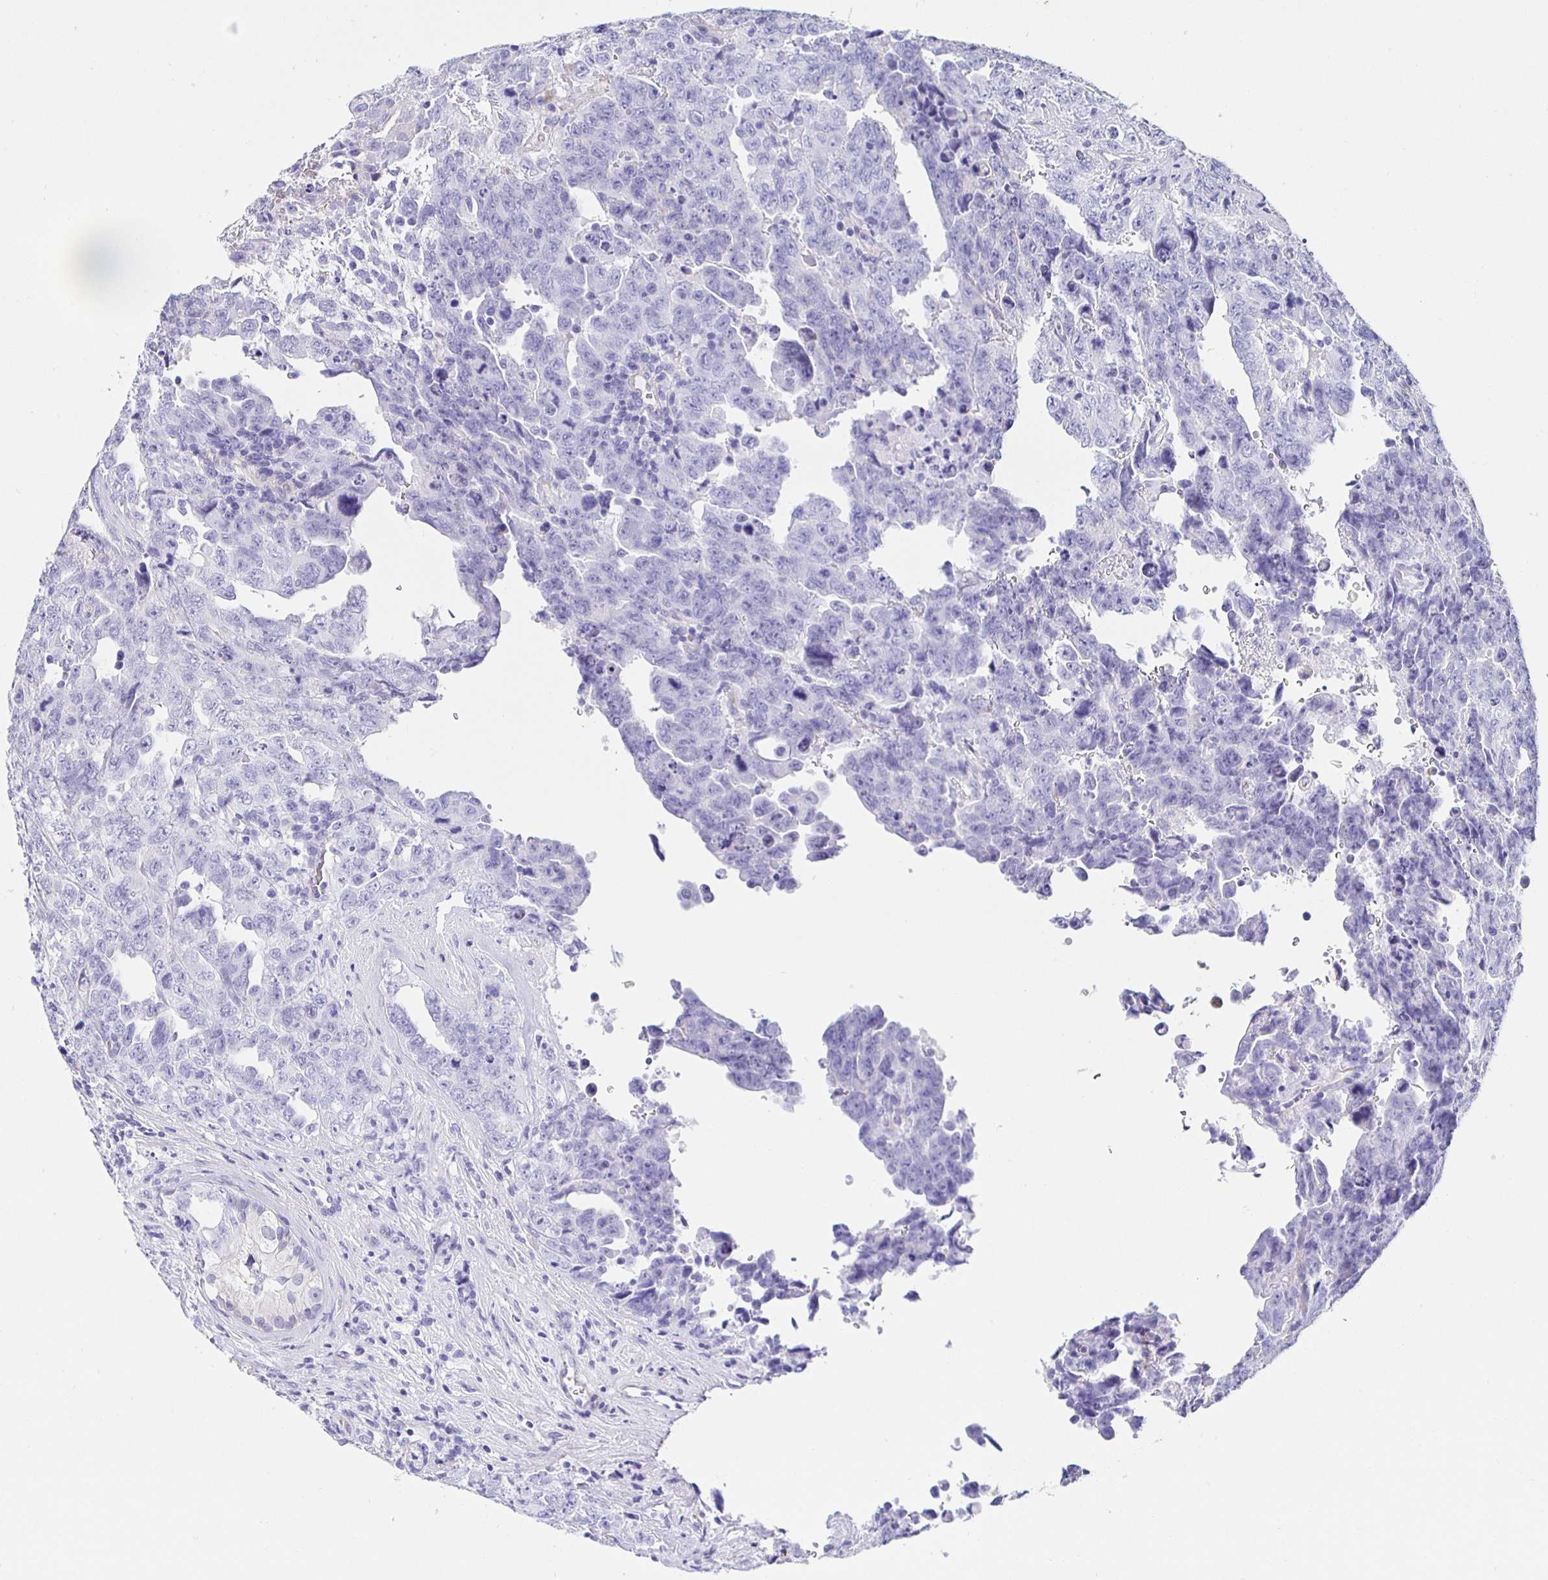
{"staining": {"intensity": "negative", "quantity": "none", "location": "none"}, "tissue": "testis cancer", "cell_type": "Tumor cells", "image_type": "cancer", "snomed": [{"axis": "morphology", "description": "Carcinoma, Embryonal, NOS"}, {"axis": "topography", "description": "Testis"}], "caption": "Tumor cells show no significant positivity in testis embryonal carcinoma. Brightfield microscopy of immunohistochemistry (IHC) stained with DAB (brown) and hematoxylin (blue), captured at high magnification.", "gene": "HSPA4L", "patient": {"sex": "male", "age": 24}}